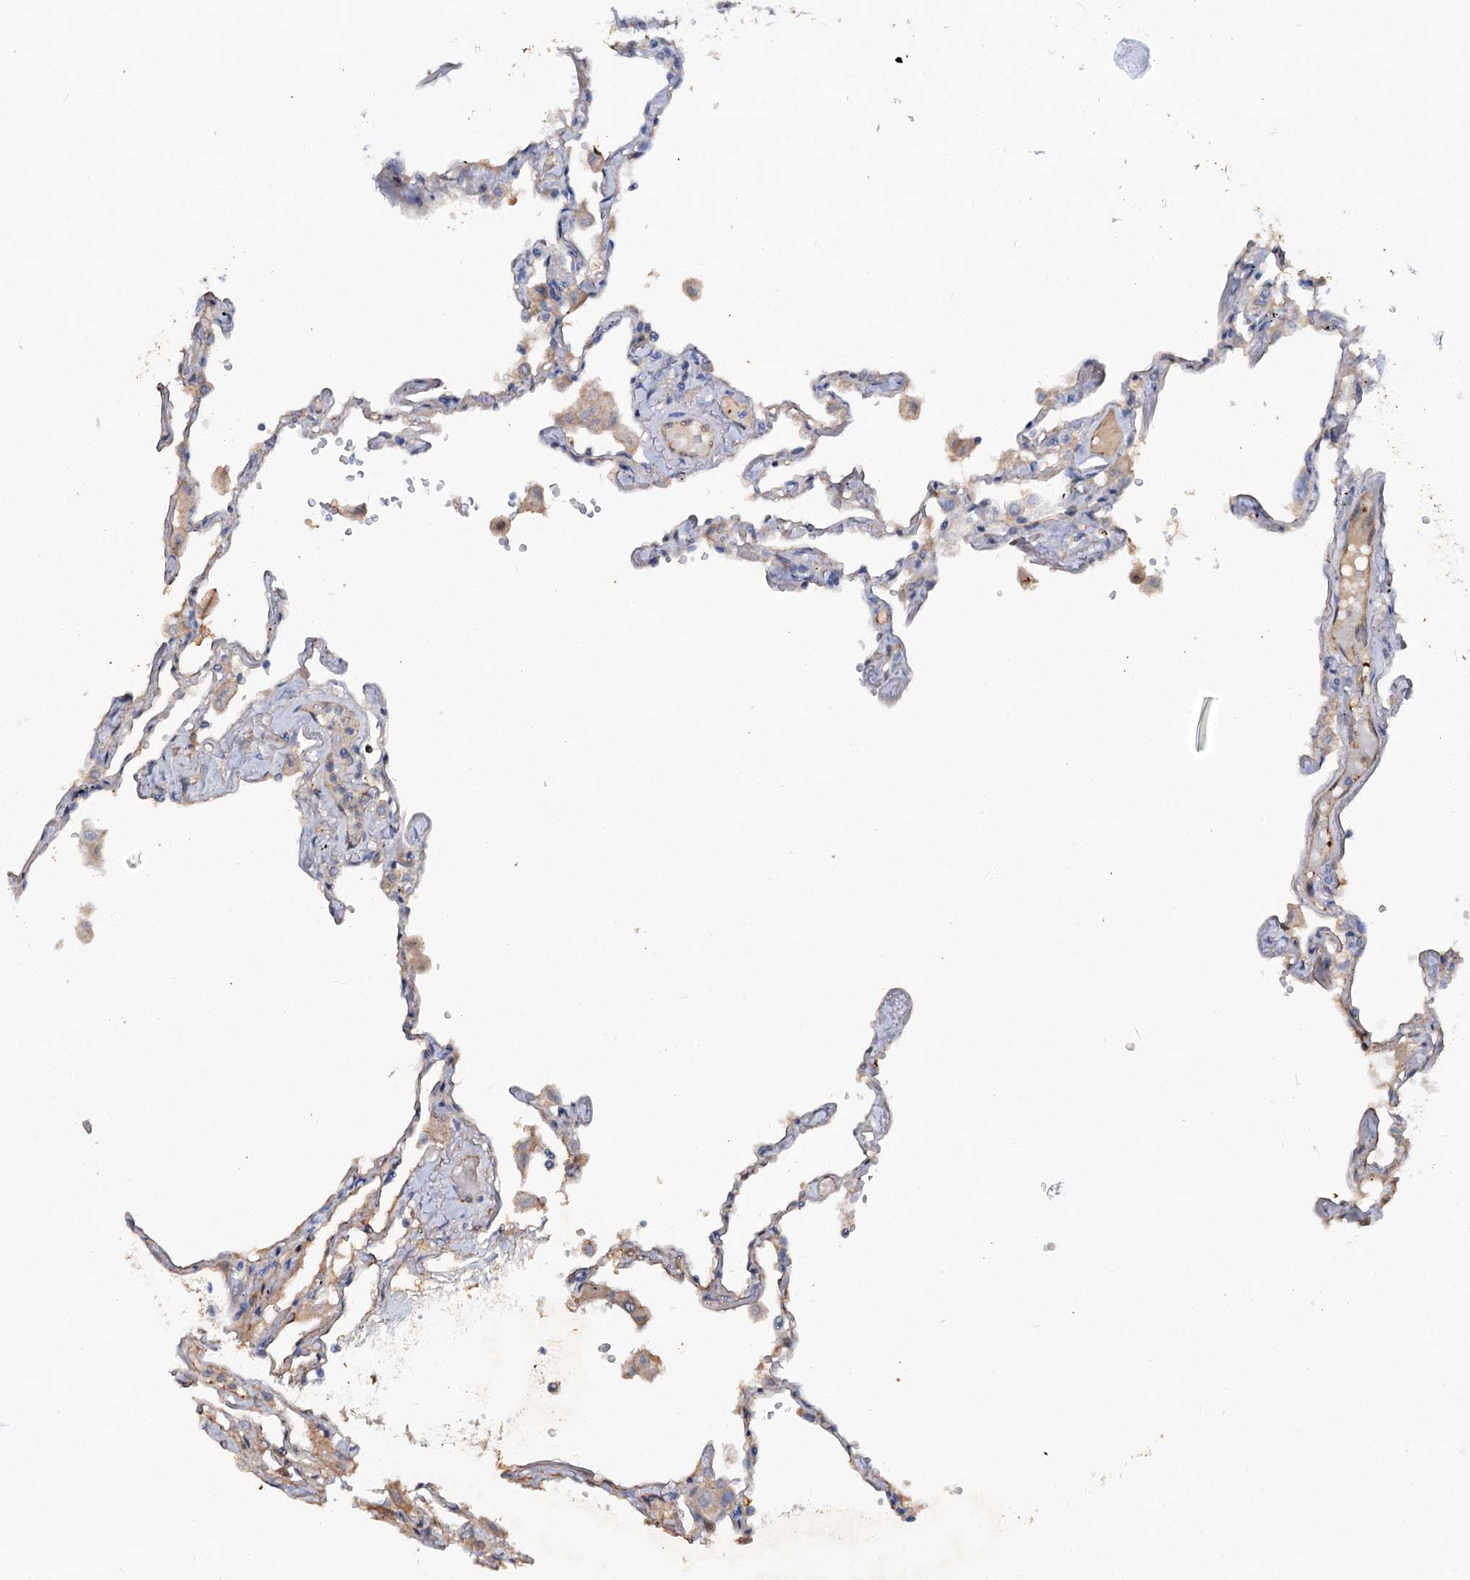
{"staining": {"intensity": "negative", "quantity": "none", "location": "none"}, "tissue": "lung", "cell_type": "Alveolar cells", "image_type": "normal", "snomed": [{"axis": "morphology", "description": "Normal tissue, NOS"}, {"axis": "topography", "description": "Lung"}], "caption": "Human lung stained for a protein using immunohistochemistry (IHC) shows no expression in alveolar cells.", "gene": "IL17RD", "patient": {"sex": "female", "age": 67}}